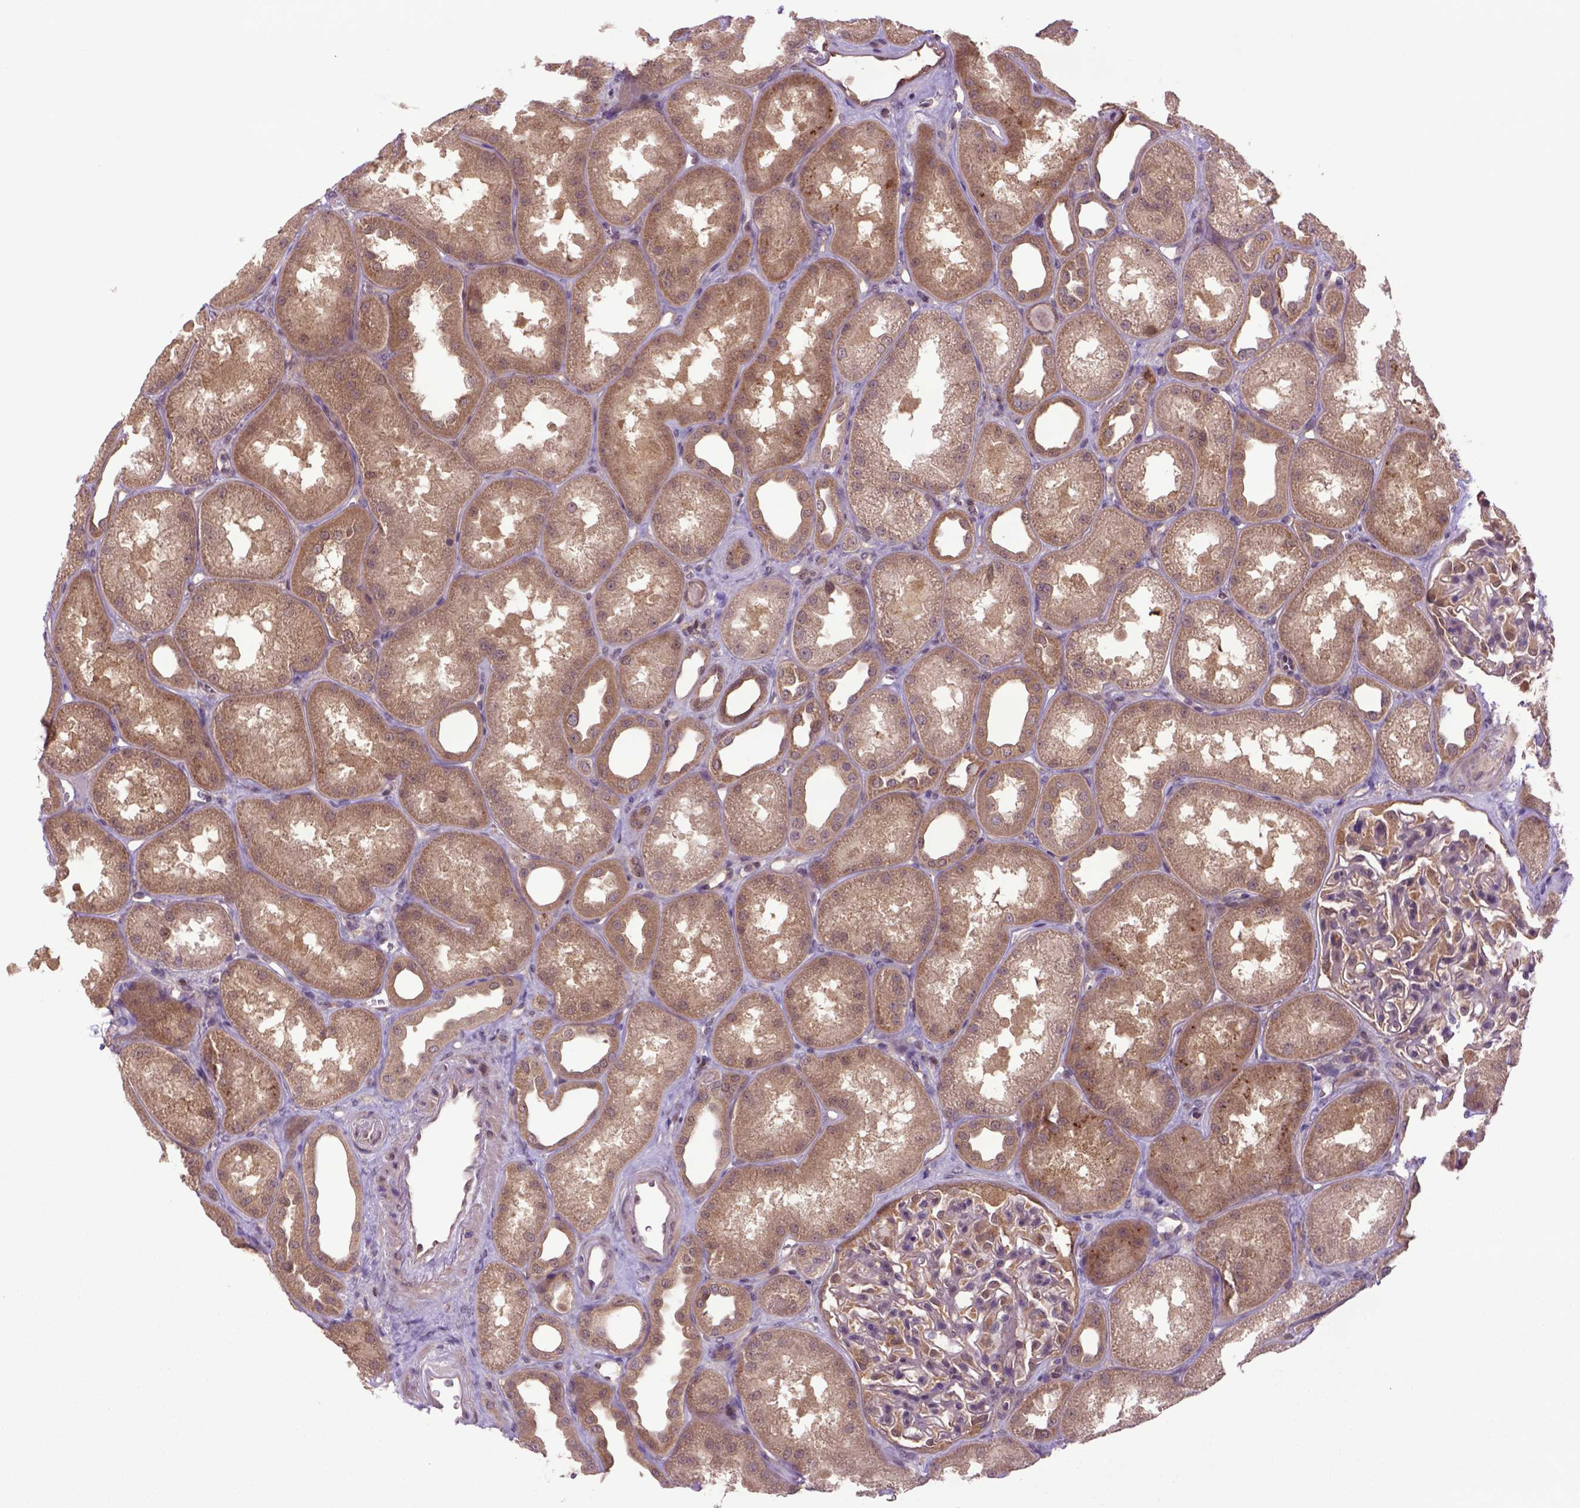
{"staining": {"intensity": "moderate", "quantity": "25%-75%", "location": "cytoplasmic/membranous"}, "tissue": "kidney", "cell_type": "Cells in glomeruli", "image_type": "normal", "snomed": [{"axis": "morphology", "description": "Normal tissue, NOS"}, {"axis": "topography", "description": "Kidney"}], "caption": "High-magnification brightfield microscopy of unremarkable kidney stained with DAB (3,3'-diaminobenzidine) (brown) and counterstained with hematoxylin (blue). cells in glomeruli exhibit moderate cytoplasmic/membranous positivity is present in about25%-75% of cells. (brown staining indicates protein expression, while blue staining denotes nuclei).", "gene": "HSPBP1", "patient": {"sex": "male", "age": 61}}